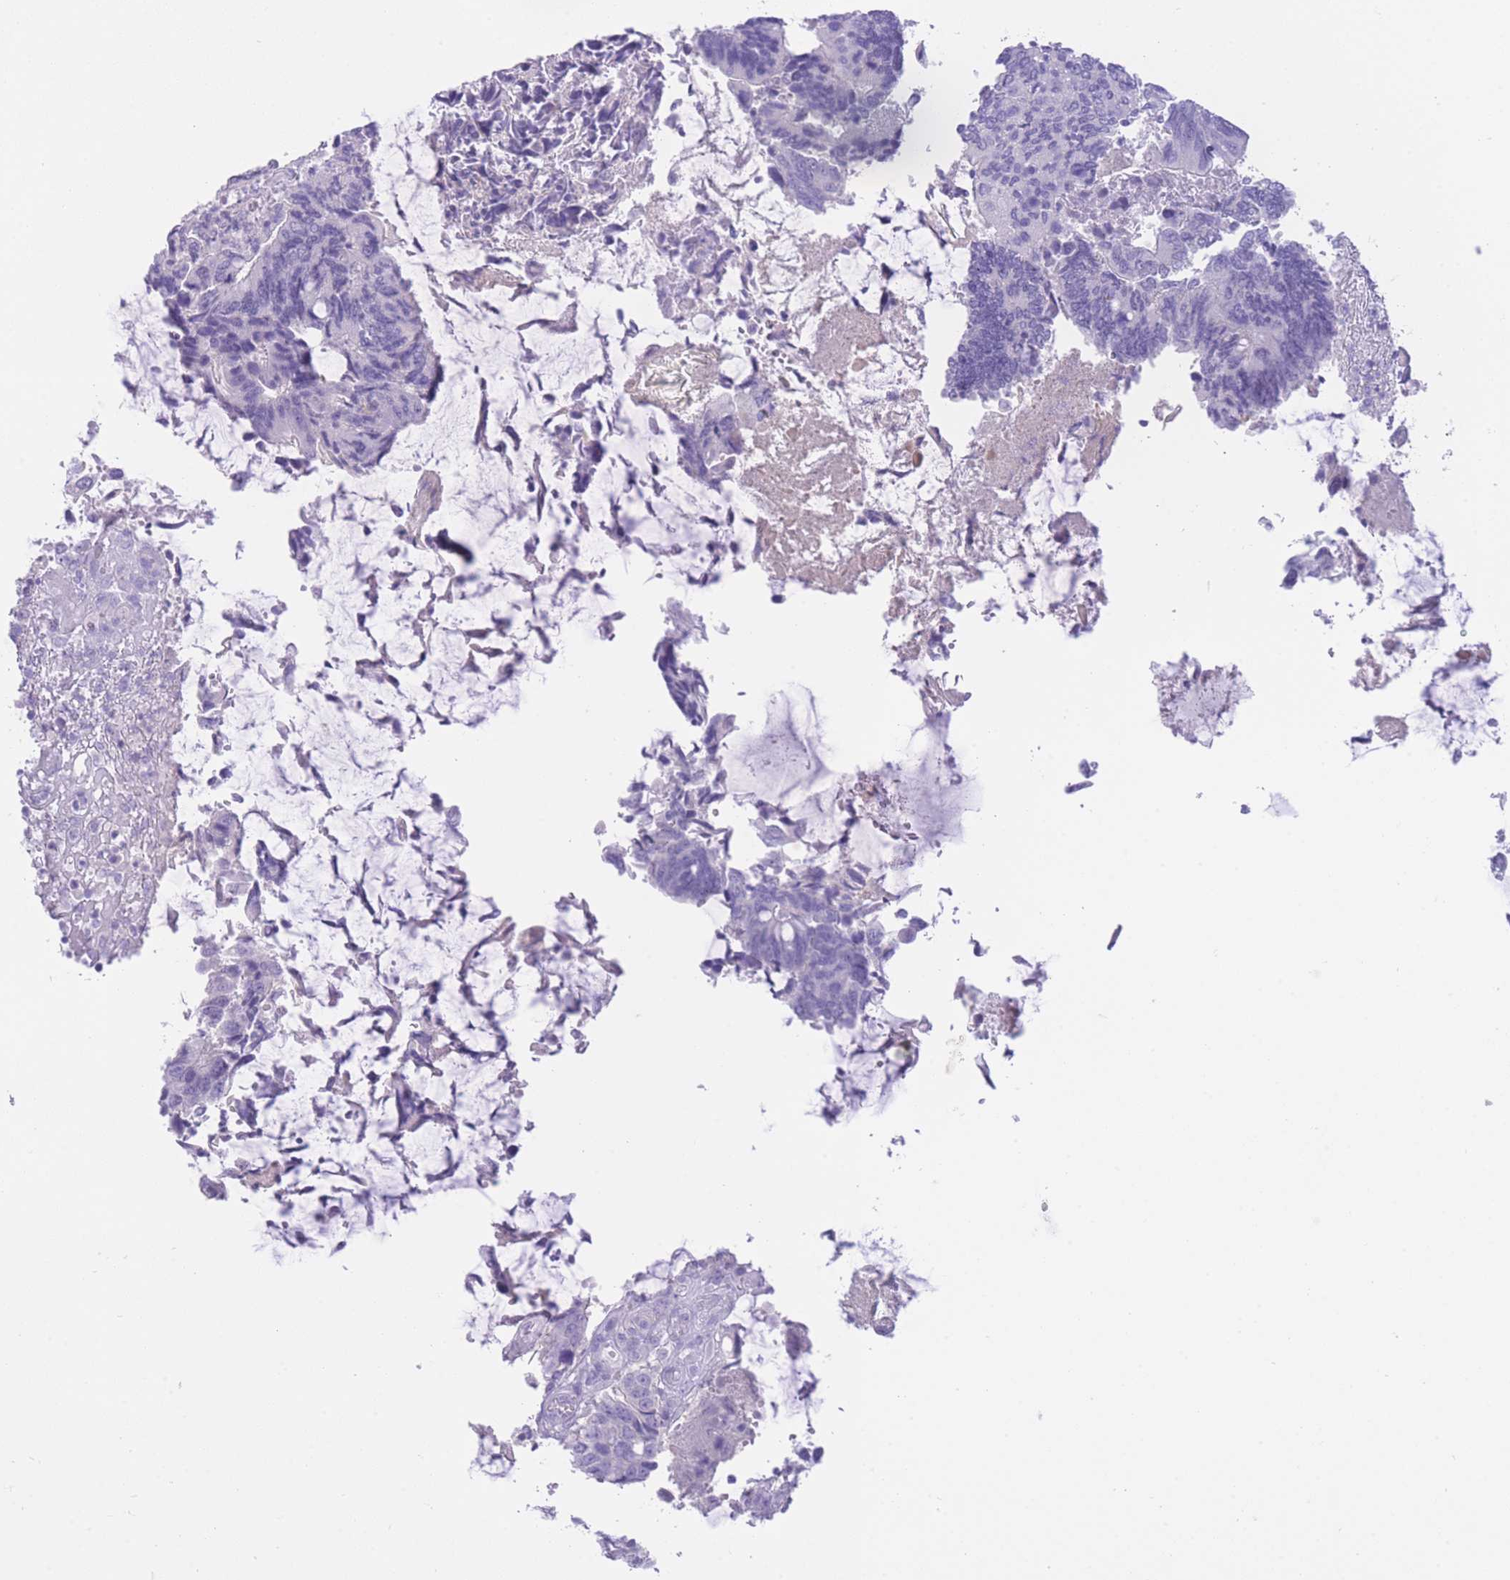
{"staining": {"intensity": "negative", "quantity": "none", "location": "none"}, "tissue": "colorectal cancer", "cell_type": "Tumor cells", "image_type": "cancer", "snomed": [{"axis": "morphology", "description": "Adenocarcinoma, NOS"}, {"axis": "topography", "description": "Colon"}], "caption": "Immunohistochemistry (IHC) image of colorectal cancer (adenocarcinoma) stained for a protein (brown), which shows no expression in tumor cells.", "gene": "ZNF212", "patient": {"sex": "male", "age": 87}}